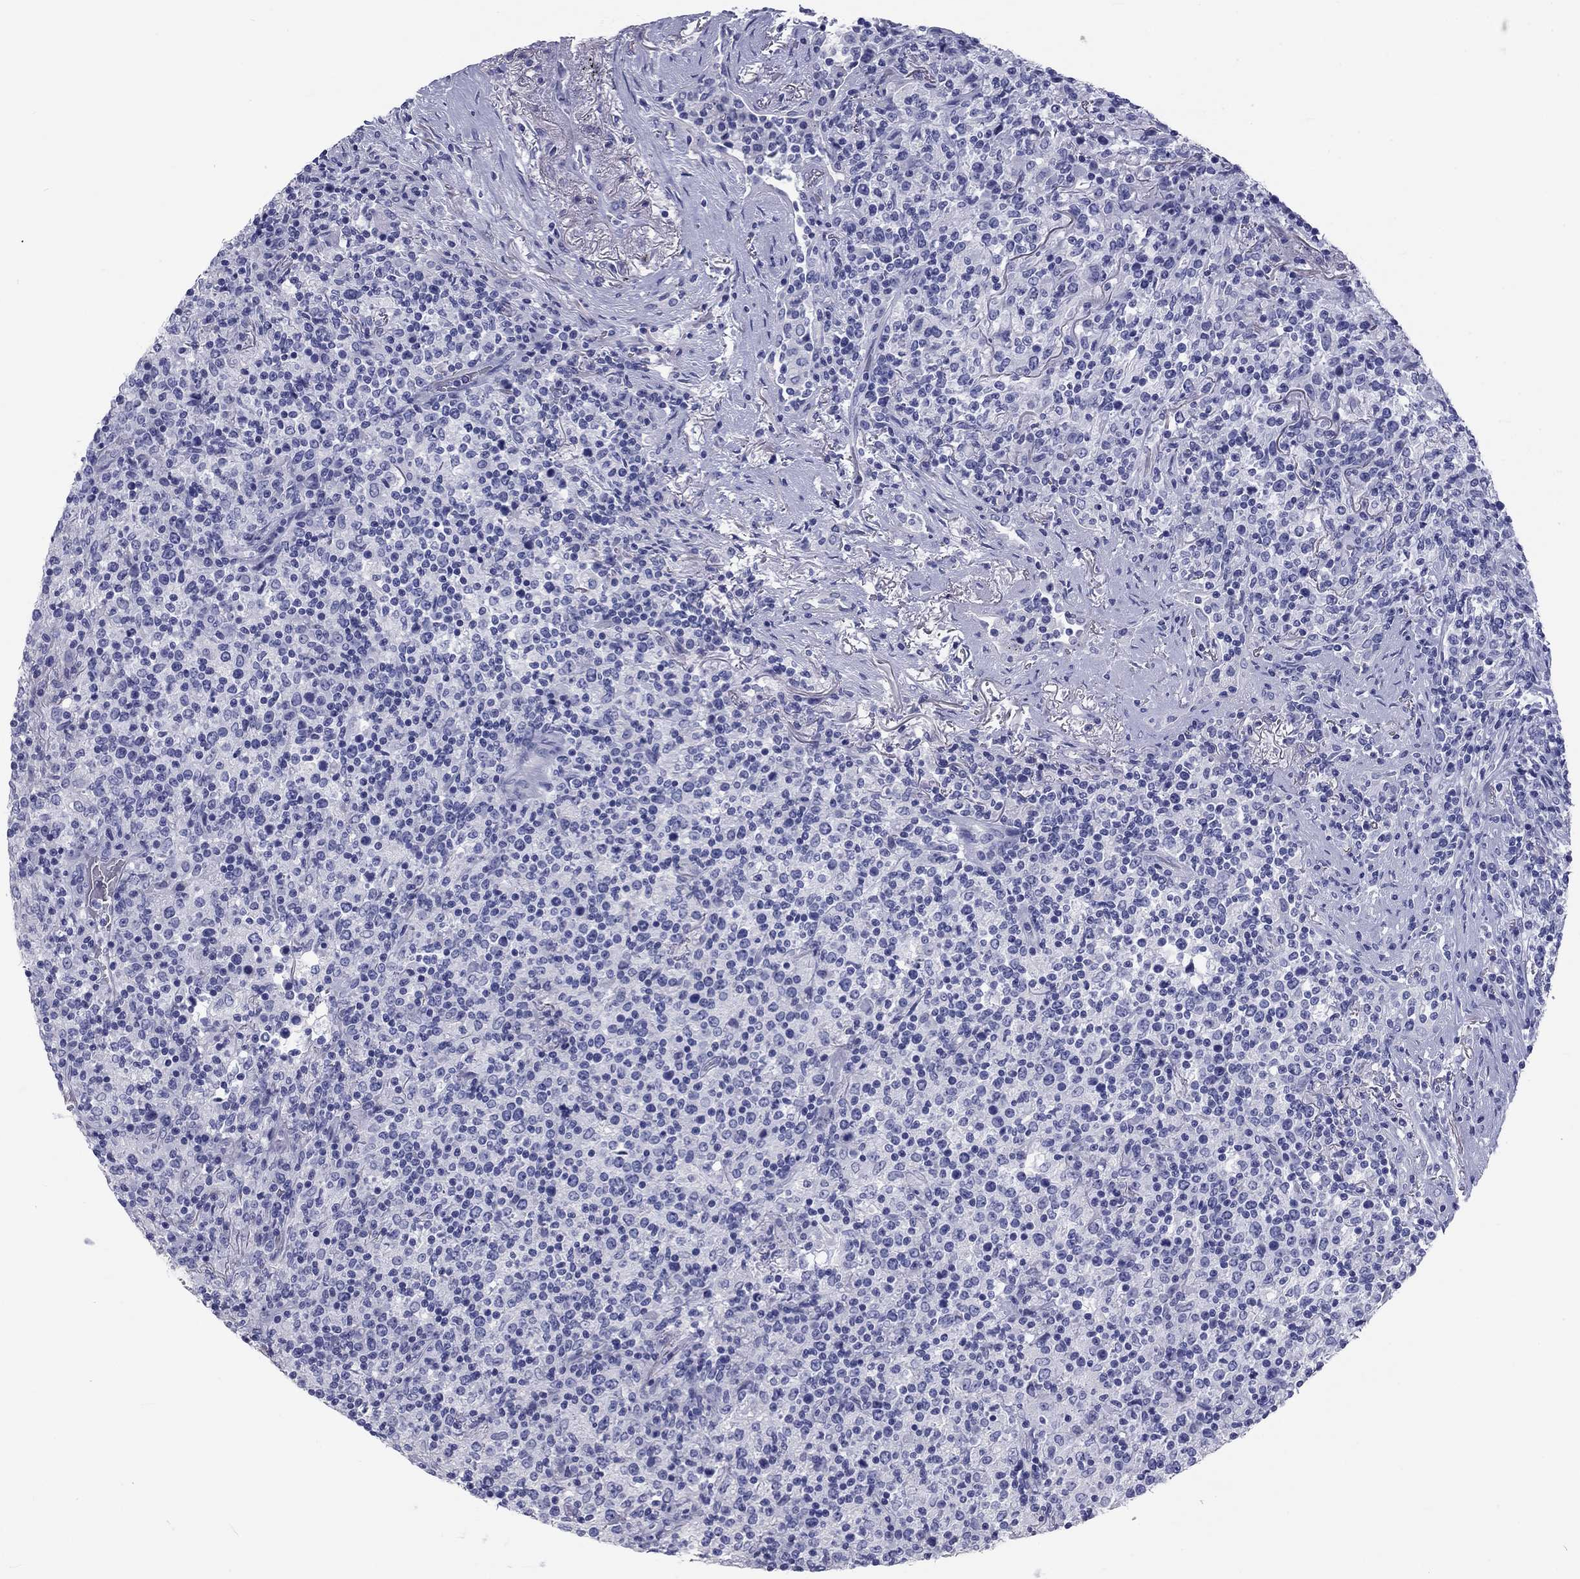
{"staining": {"intensity": "negative", "quantity": "none", "location": "none"}, "tissue": "lymphoma", "cell_type": "Tumor cells", "image_type": "cancer", "snomed": [{"axis": "morphology", "description": "Malignant lymphoma, non-Hodgkin's type, High grade"}, {"axis": "topography", "description": "Lung"}], "caption": "Immunohistochemistry (IHC) photomicrograph of neoplastic tissue: high-grade malignant lymphoma, non-Hodgkin's type stained with DAB reveals no significant protein expression in tumor cells.", "gene": "DNALI1", "patient": {"sex": "male", "age": 79}}